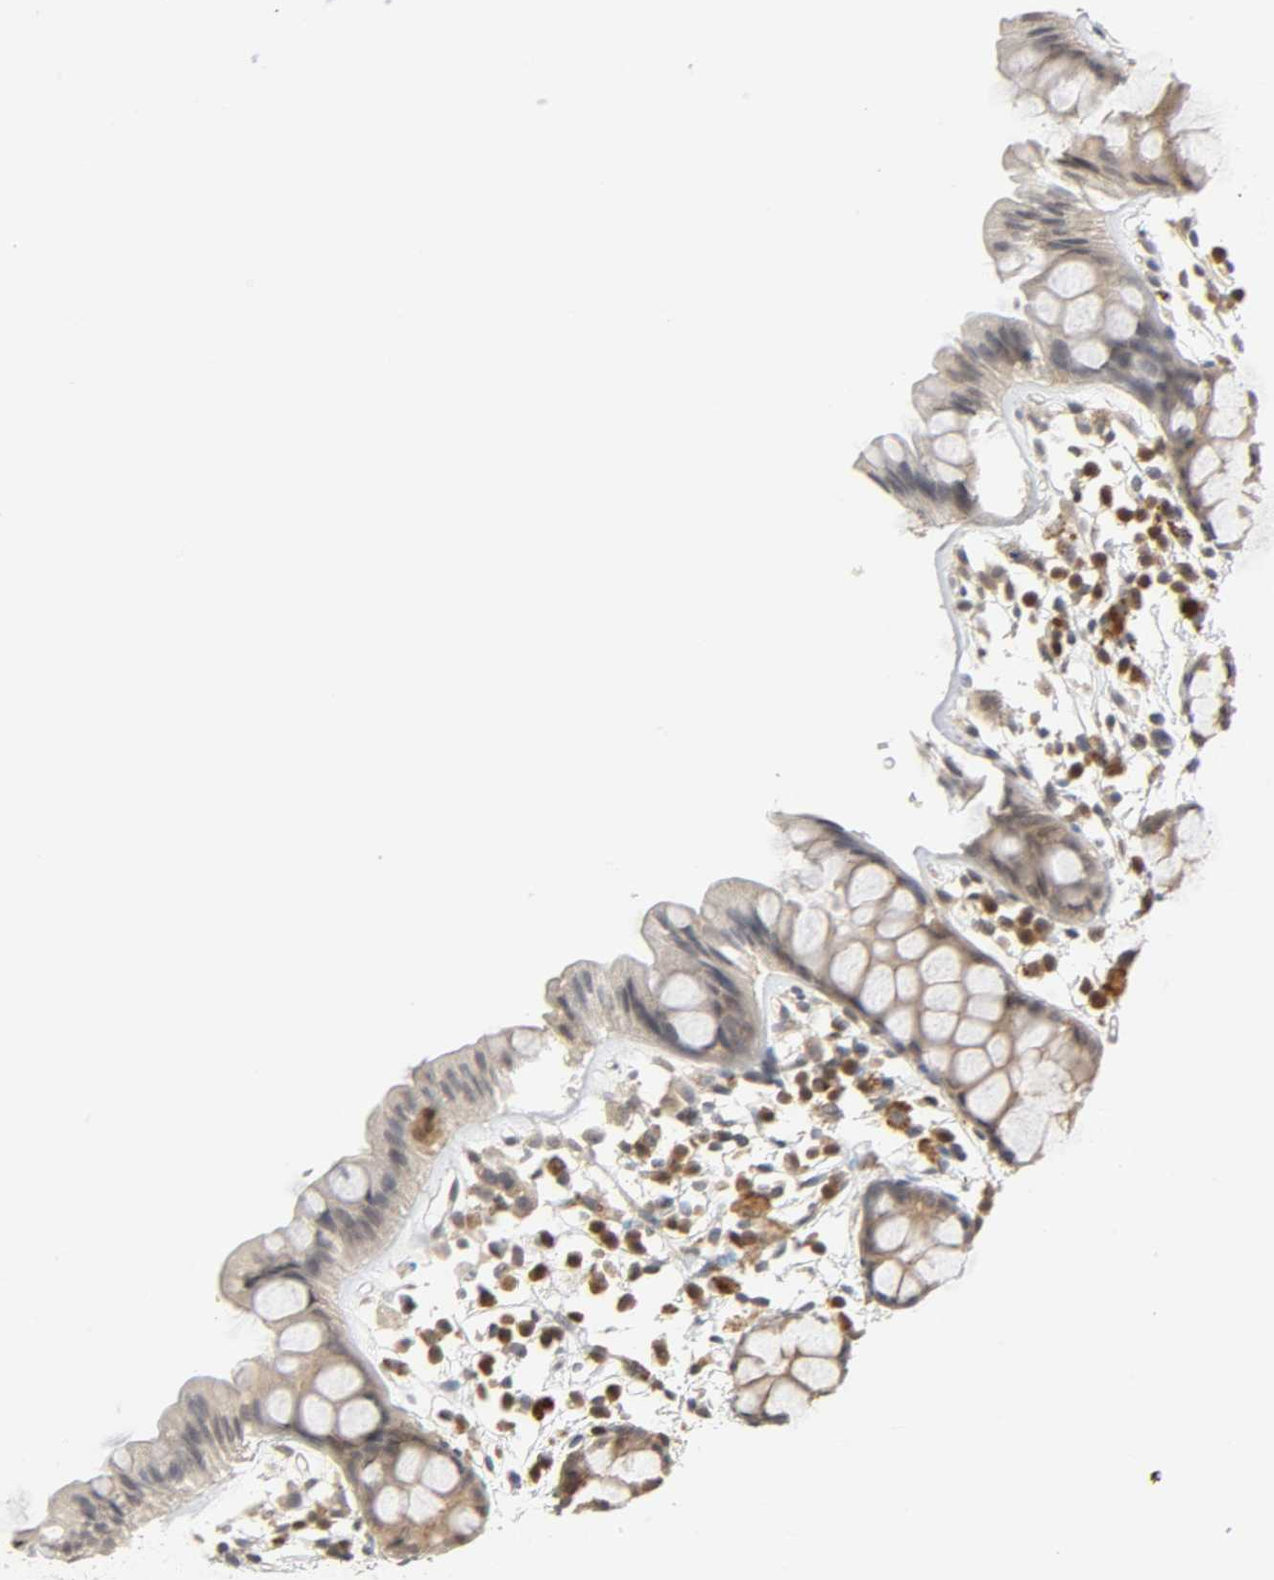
{"staining": {"intensity": "weak", "quantity": "25%-75%", "location": "cytoplasmic/membranous"}, "tissue": "rectum", "cell_type": "Glandular cells", "image_type": "normal", "snomed": [{"axis": "morphology", "description": "Normal tissue, NOS"}, {"axis": "topography", "description": "Rectum"}], "caption": "IHC image of normal rectum stained for a protein (brown), which exhibits low levels of weak cytoplasmic/membranous staining in about 25%-75% of glandular cells.", "gene": "MIF", "patient": {"sex": "female", "age": 66}}